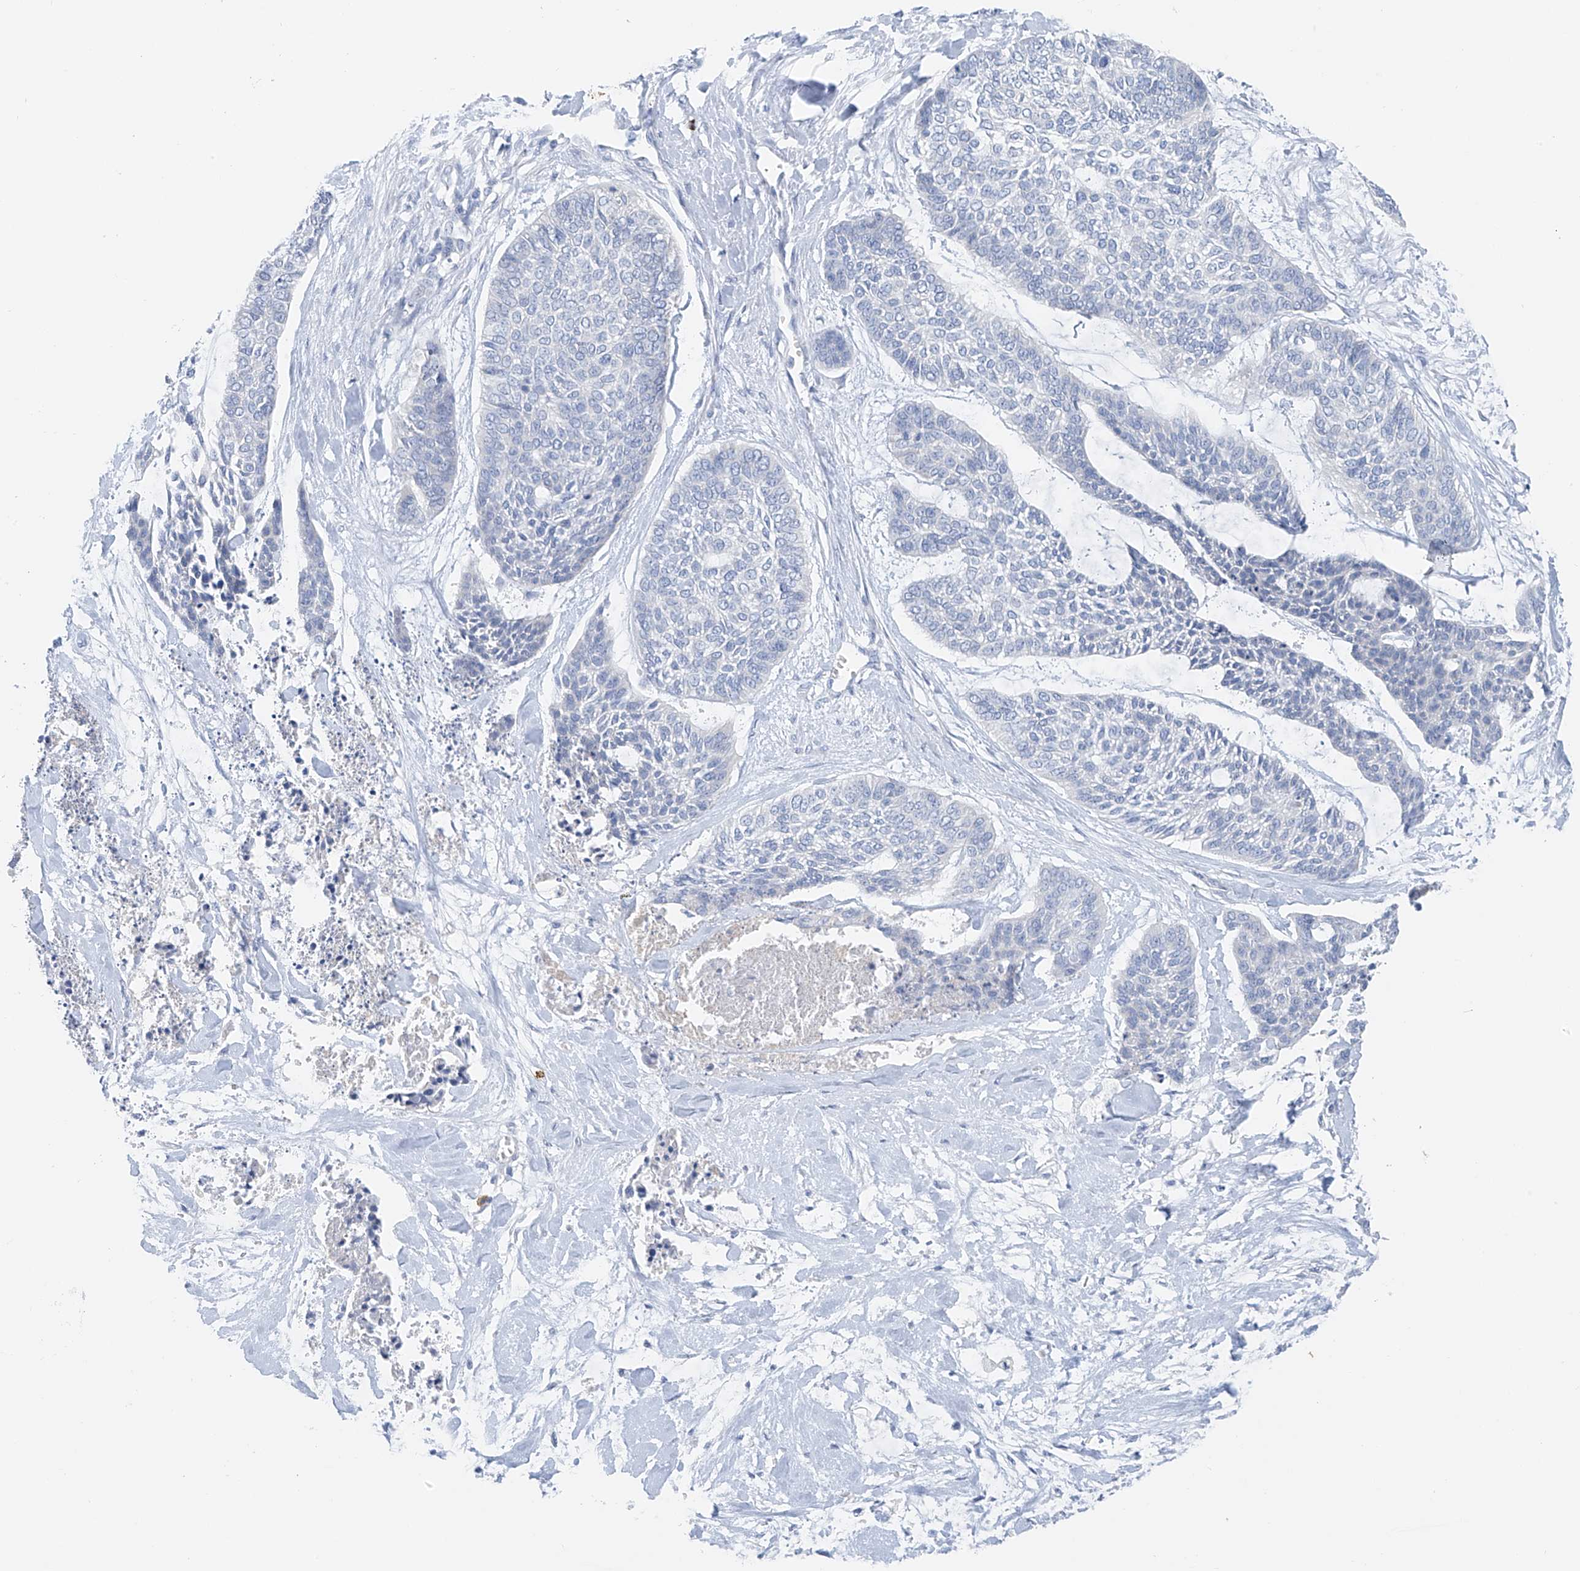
{"staining": {"intensity": "negative", "quantity": "none", "location": "none"}, "tissue": "skin cancer", "cell_type": "Tumor cells", "image_type": "cancer", "snomed": [{"axis": "morphology", "description": "Basal cell carcinoma"}, {"axis": "topography", "description": "Skin"}], "caption": "Tumor cells are negative for protein expression in human basal cell carcinoma (skin).", "gene": "POMGNT2", "patient": {"sex": "female", "age": 64}}